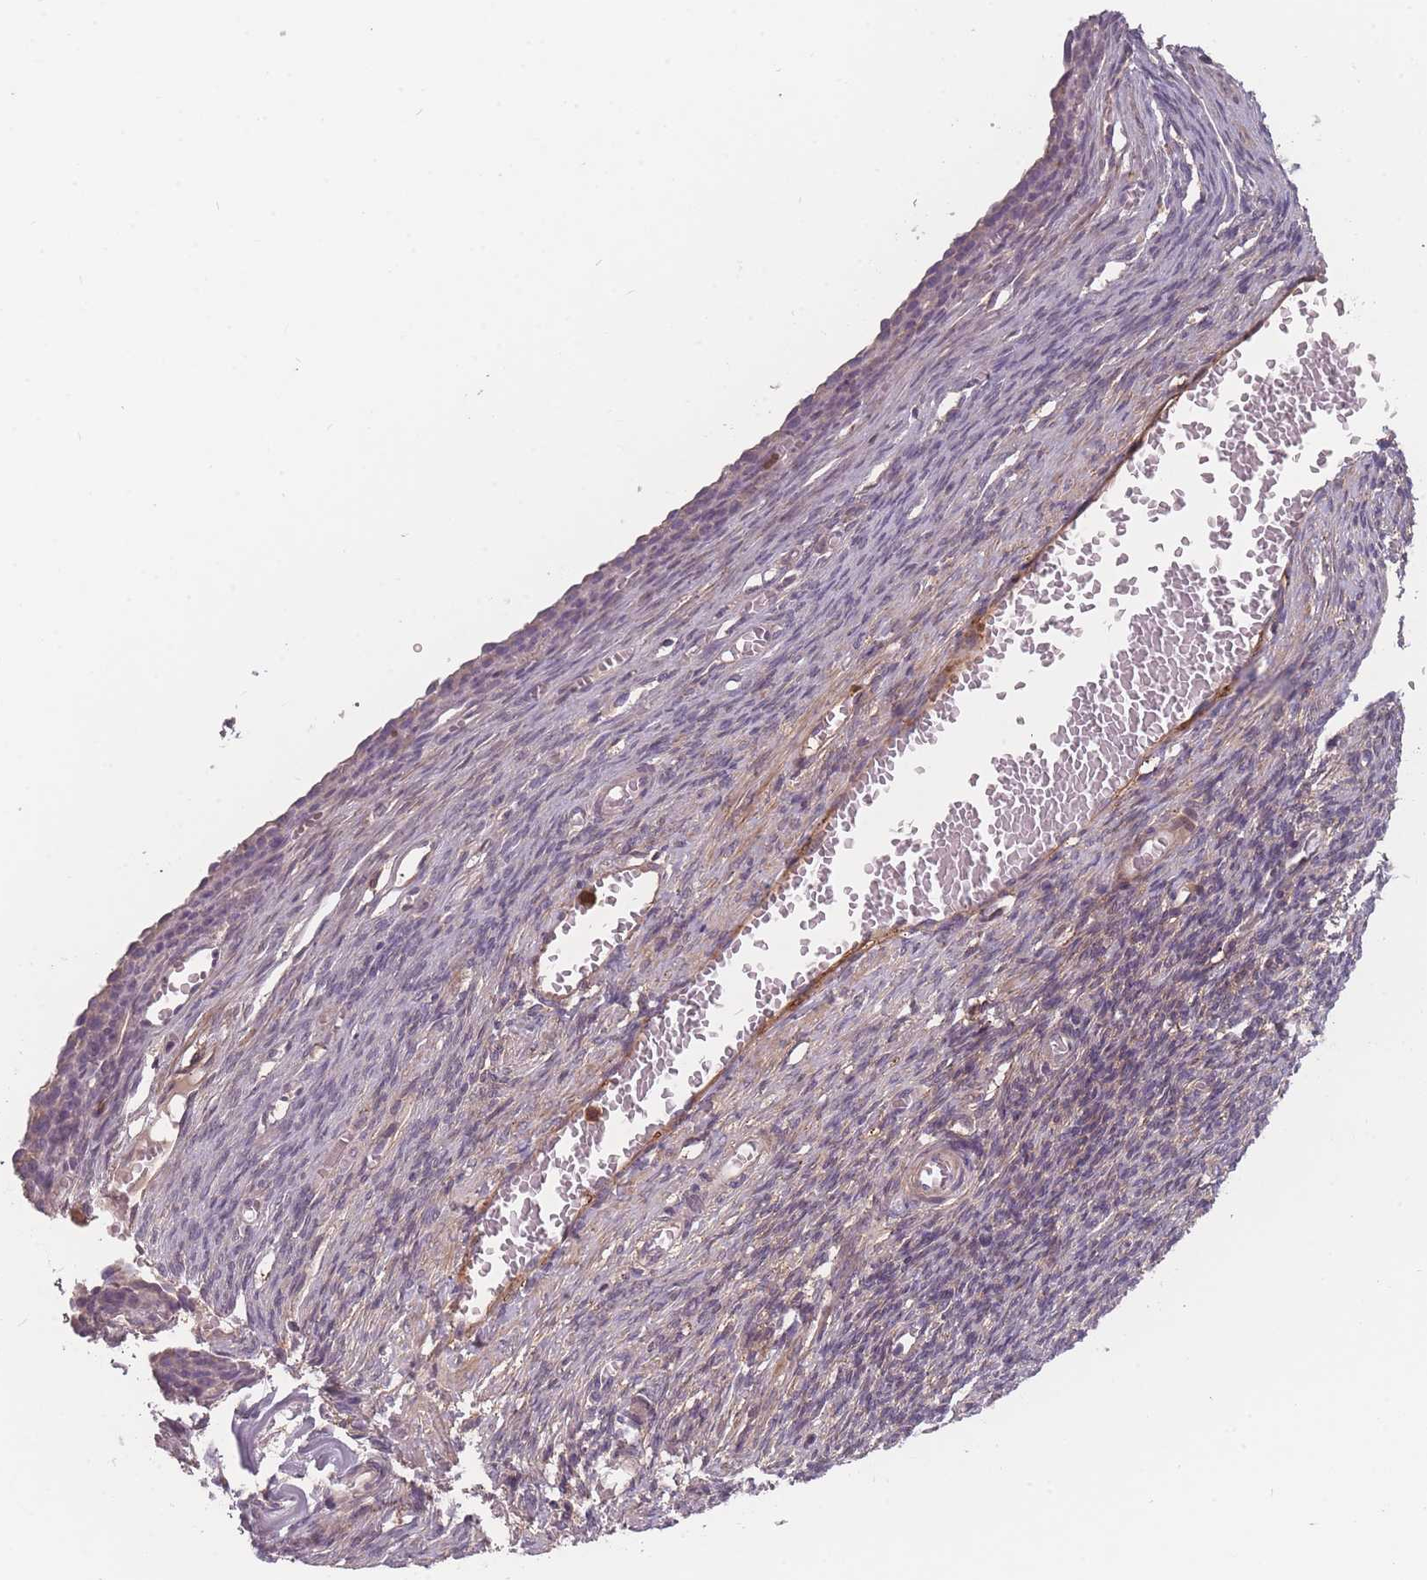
{"staining": {"intensity": "negative", "quantity": "none", "location": "none"}, "tissue": "ovary", "cell_type": "Follicle cells", "image_type": "normal", "snomed": [{"axis": "morphology", "description": "Normal tissue, NOS"}, {"axis": "topography", "description": "Ovary"}], "caption": "Immunohistochemistry of normal human ovary exhibits no expression in follicle cells.", "gene": "BST1", "patient": {"sex": "female", "age": 27}}